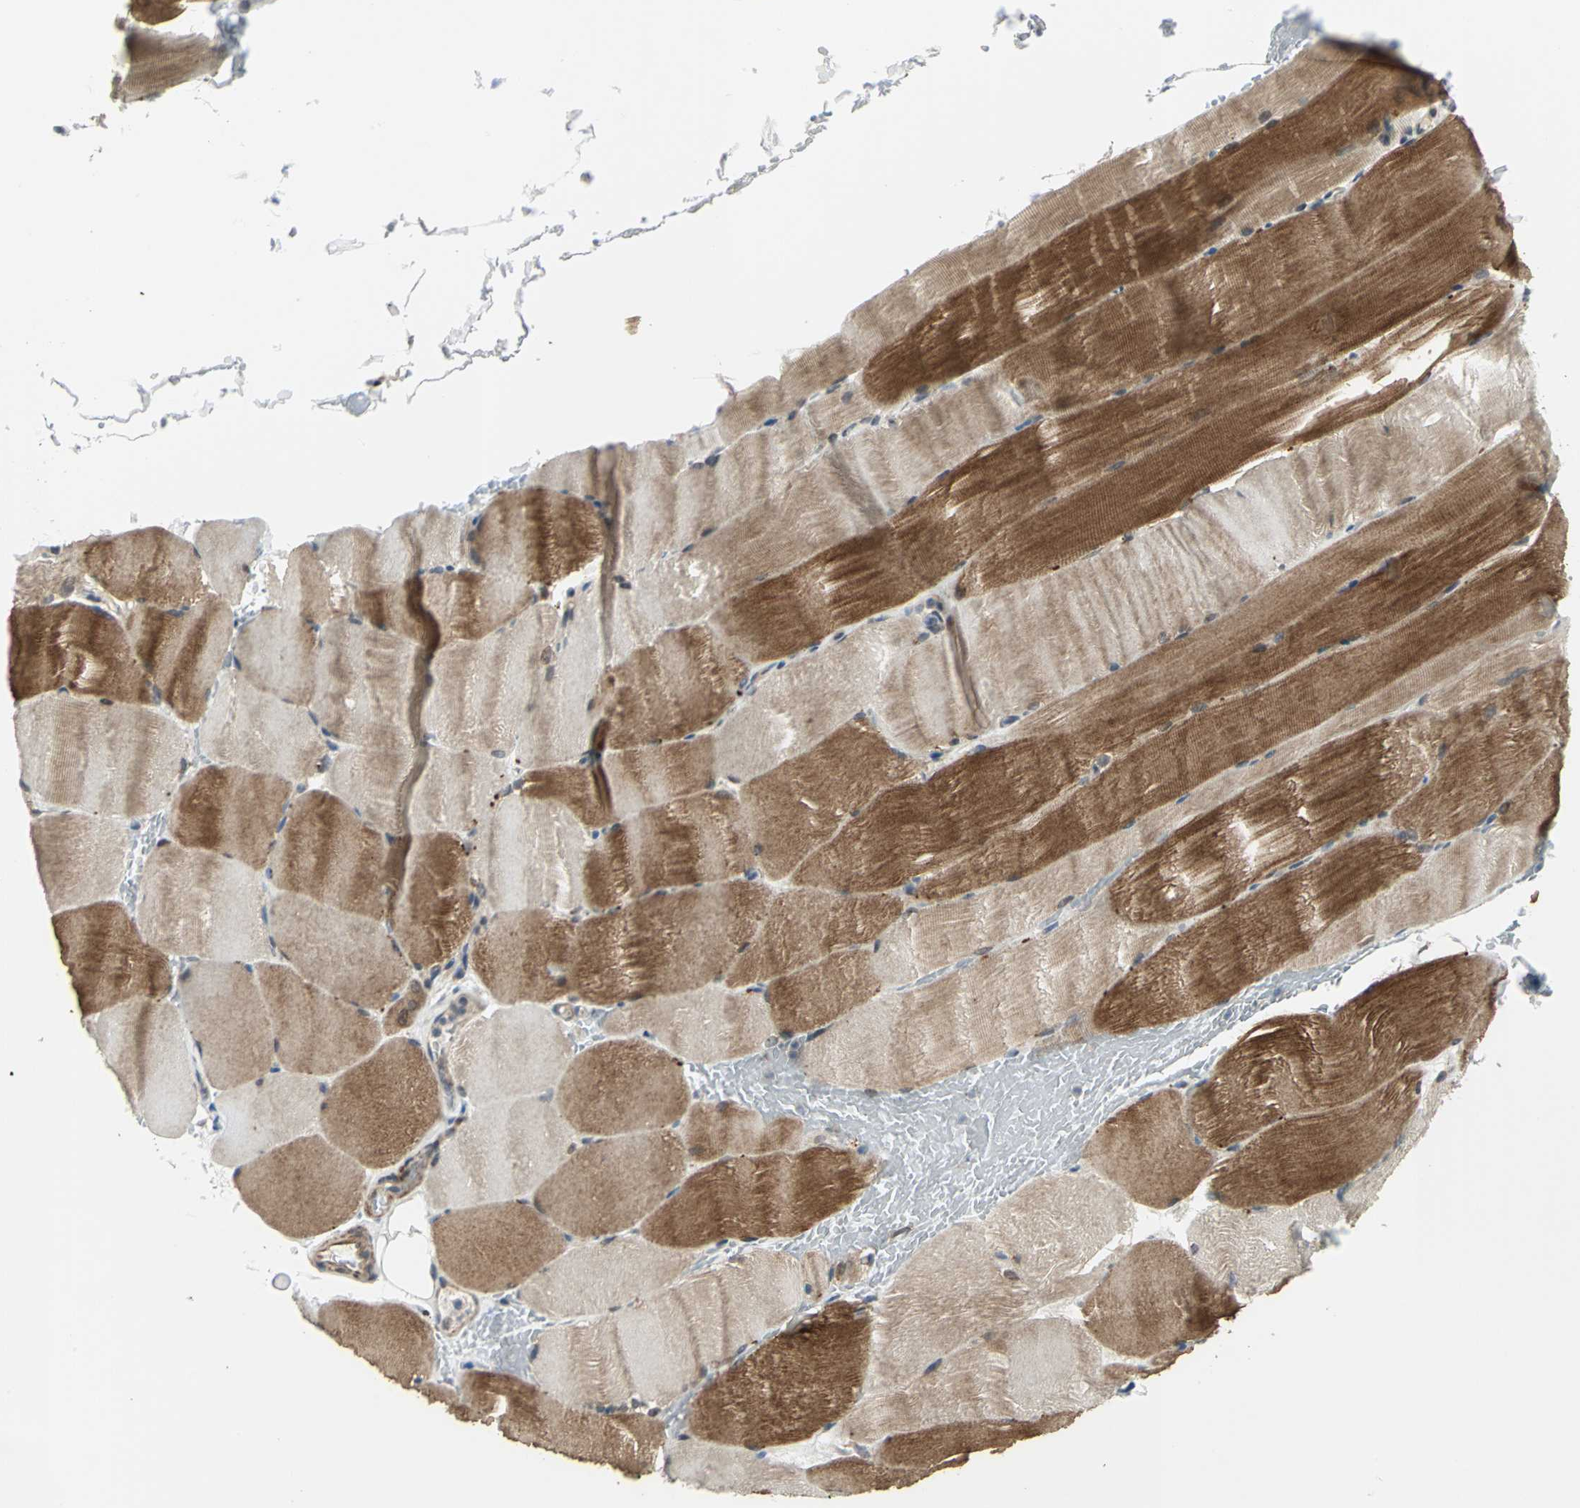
{"staining": {"intensity": "moderate", "quantity": "25%-75%", "location": "cytoplasmic/membranous"}, "tissue": "skeletal muscle", "cell_type": "Myocytes", "image_type": "normal", "snomed": [{"axis": "morphology", "description": "Normal tissue, NOS"}, {"axis": "topography", "description": "Skeletal muscle"}, {"axis": "topography", "description": "Parathyroid gland"}], "caption": "This image reveals unremarkable skeletal muscle stained with immunohistochemistry (IHC) to label a protein in brown. The cytoplasmic/membranous of myocytes show moderate positivity for the protein. Nuclei are counter-stained blue.", "gene": "PLAGL2", "patient": {"sex": "female", "age": 37}}